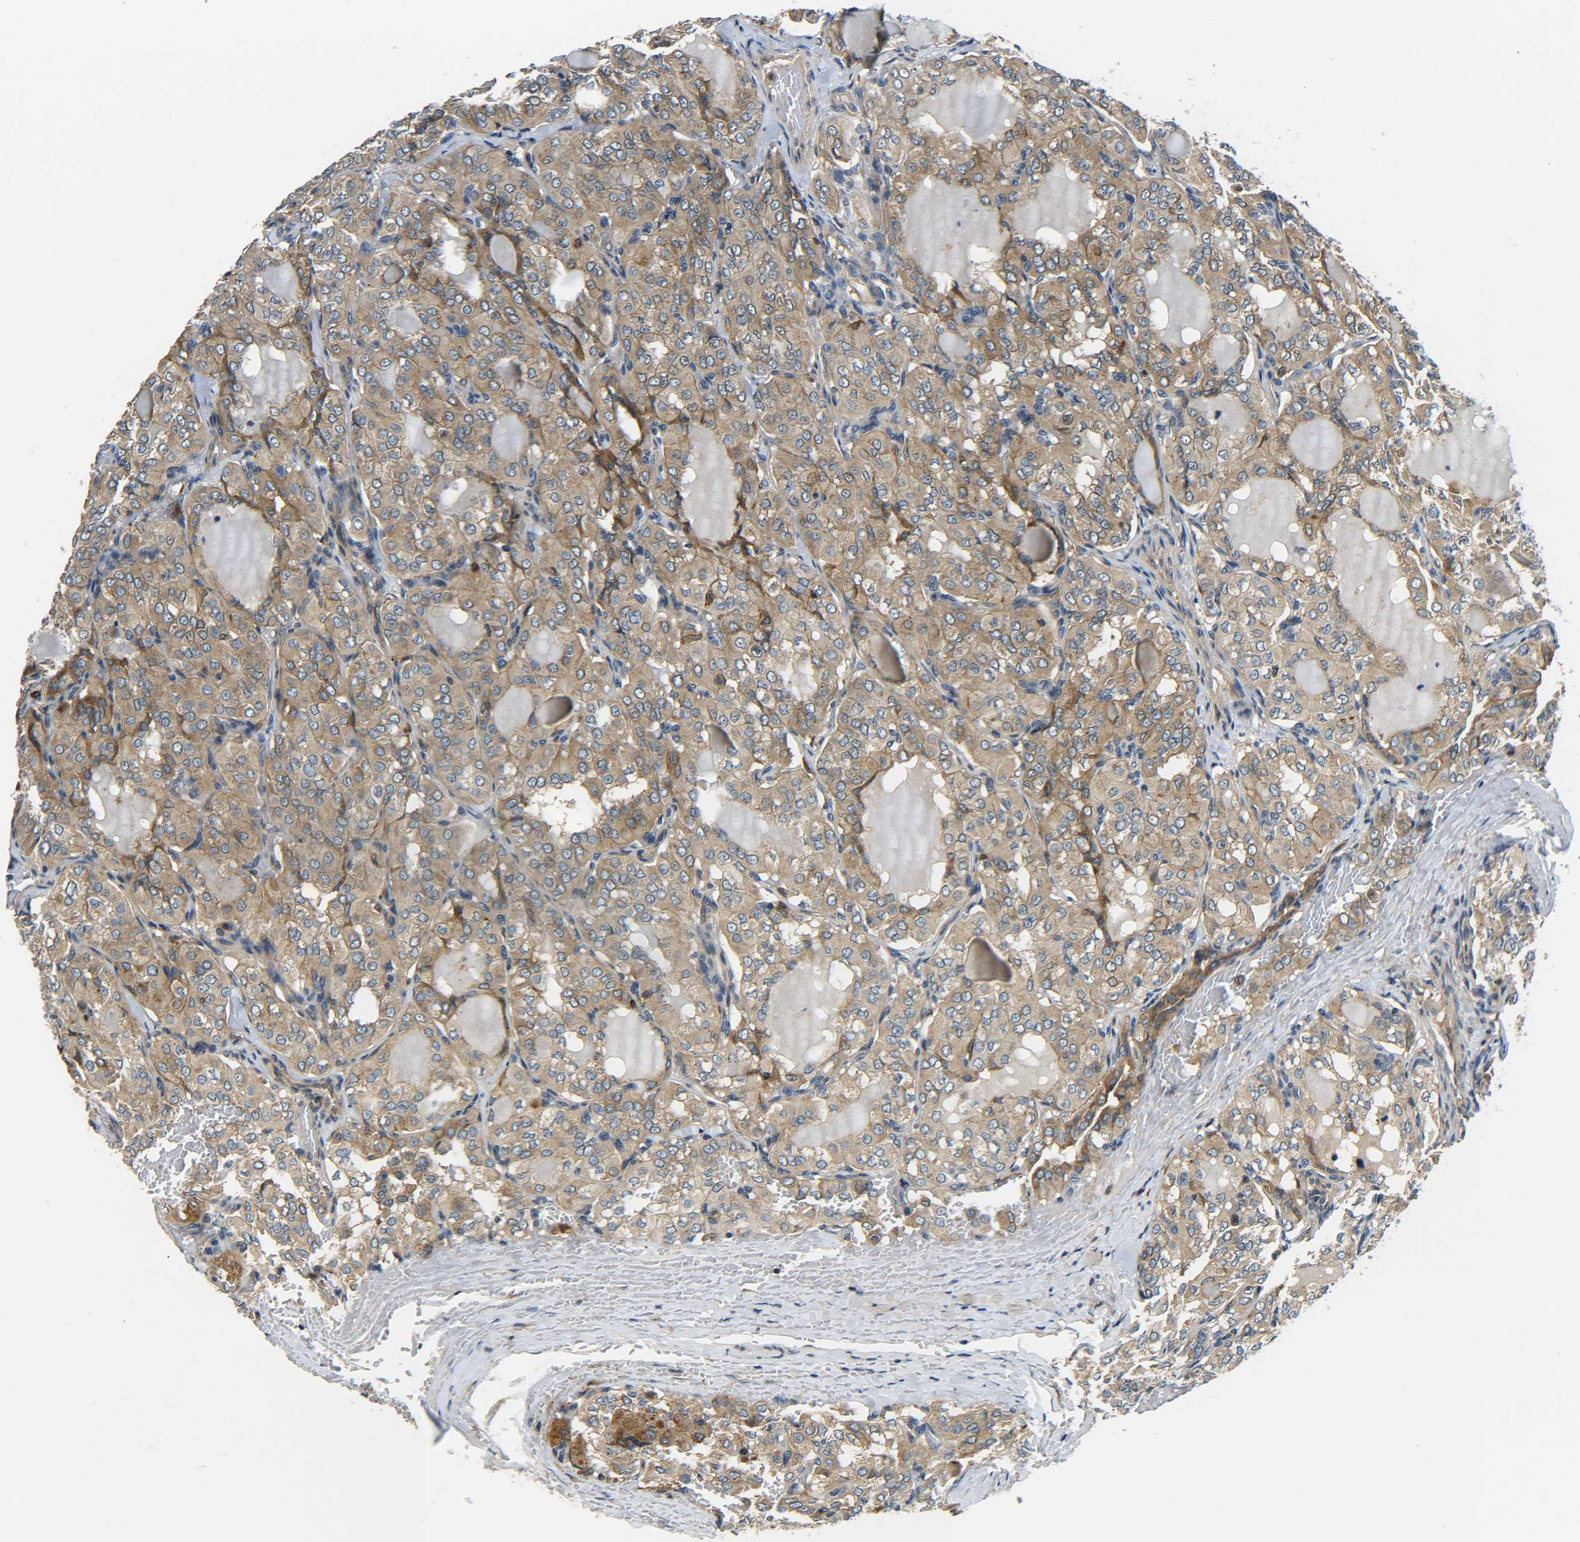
{"staining": {"intensity": "moderate", "quantity": ">75%", "location": "cytoplasmic/membranous"}, "tissue": "thyroid cancer", "cell_type": "Tumor cells", "image_type": "cancer", "snomed": [{"axis": "morphology", "description": "Papillary adenocarcinoma, NOS"}, {"axis": "topography", "description": "Thyroid gland"}], "caption": "Immunohistochemical staining of thyroid cancer reveals medium levels of moderate cytoplasmic/membranous protein positivity in approximately >75% of tumor cells.", "gene": "RAB1B", "patient": {"sex": "male", "age": 20}}